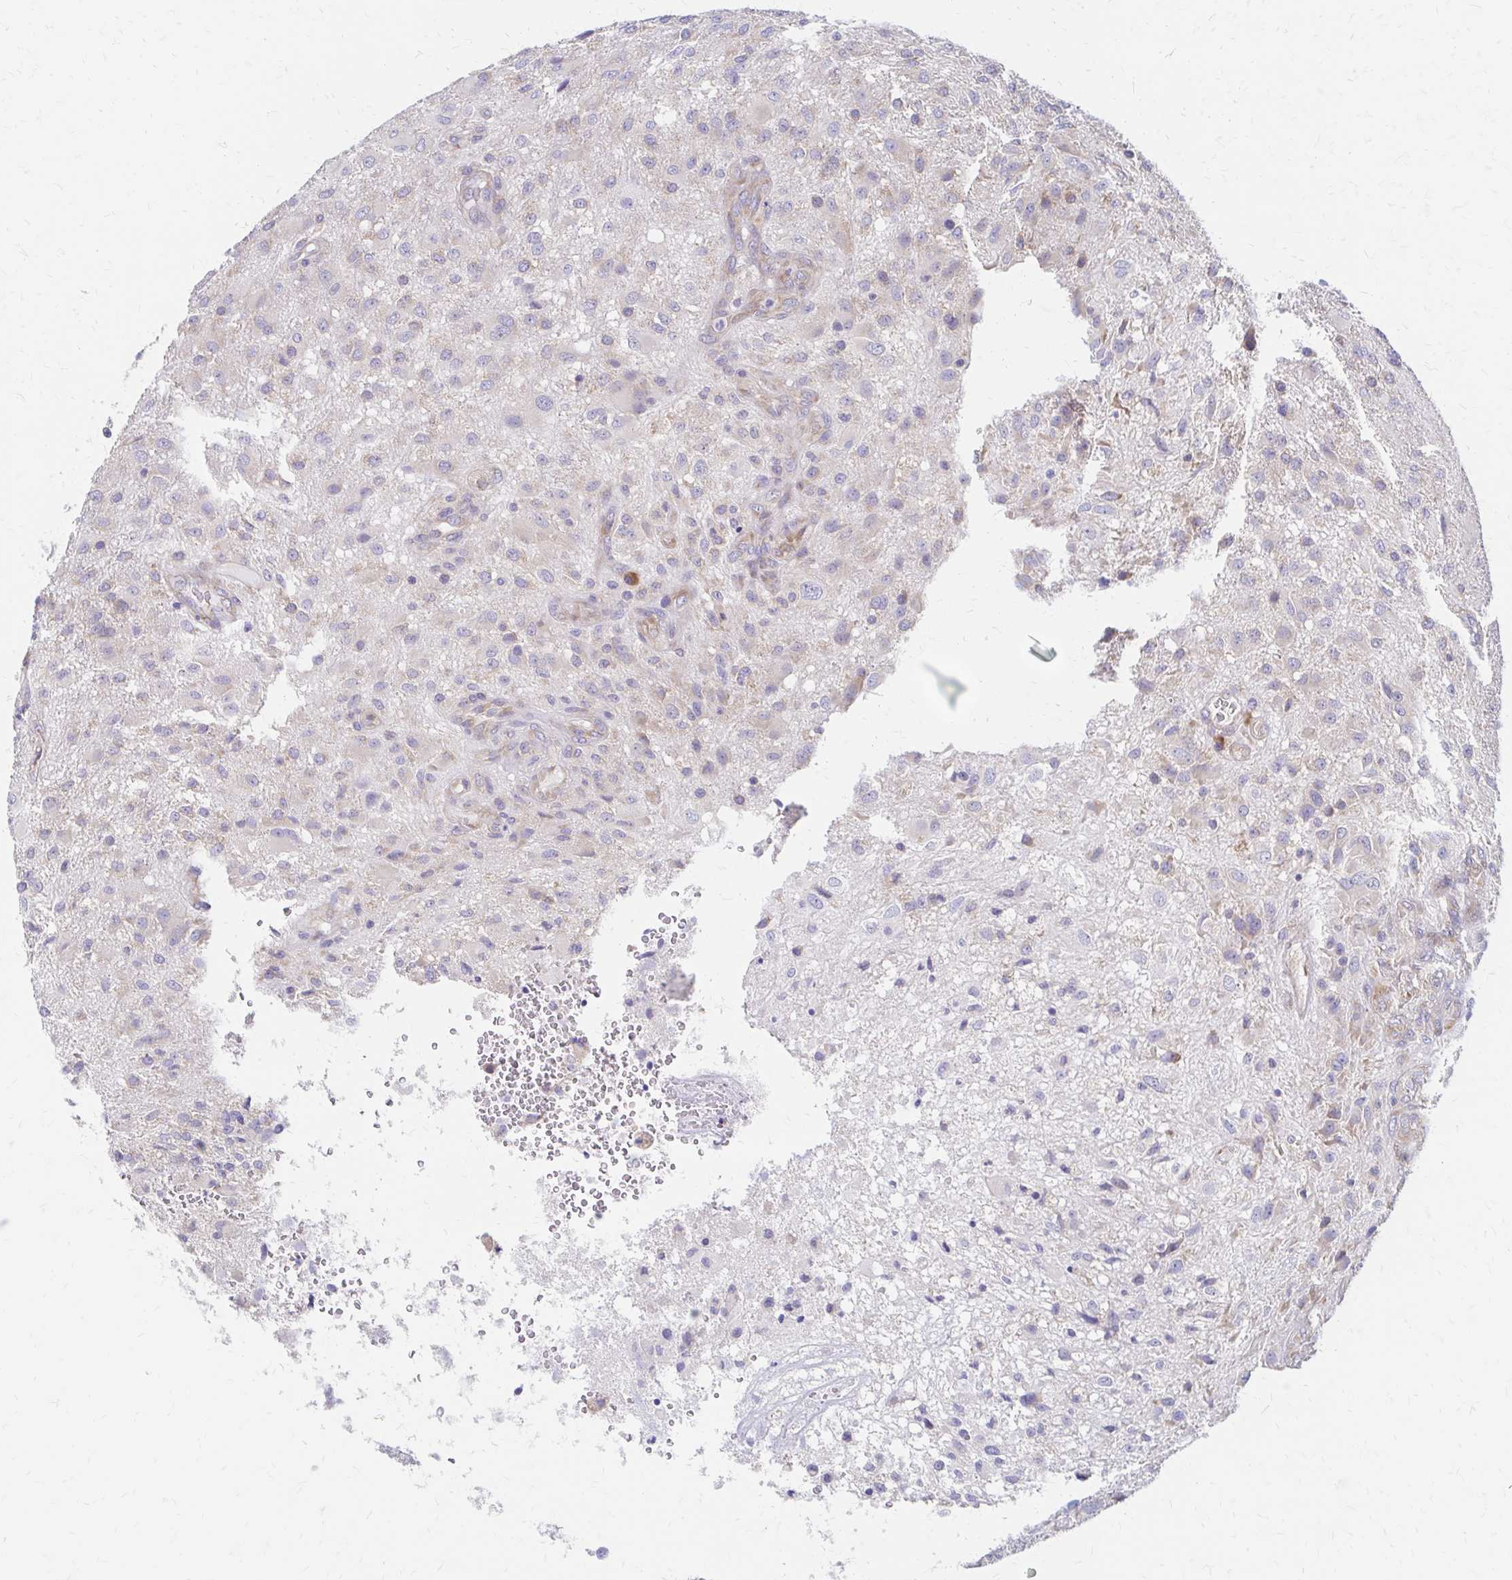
{"staining": {"intensity": "weak", "quantity": "<25%", "location": "cytoplasmic/membranous"}, "tissue": "glioma", "cell_type": "Tumor cells", "image_type": "cancer", "snomed": [{"axis": "morphology", "description": "Glioma, malignant, High grade"}, {"axis": "topography", "description": "Brain"}], "caption": "Tumor cells are negative for protein expression in human malignant glioma (high-grade).", "gene": "RPL27A", "patient": {"sex": "male", "age": 53}}